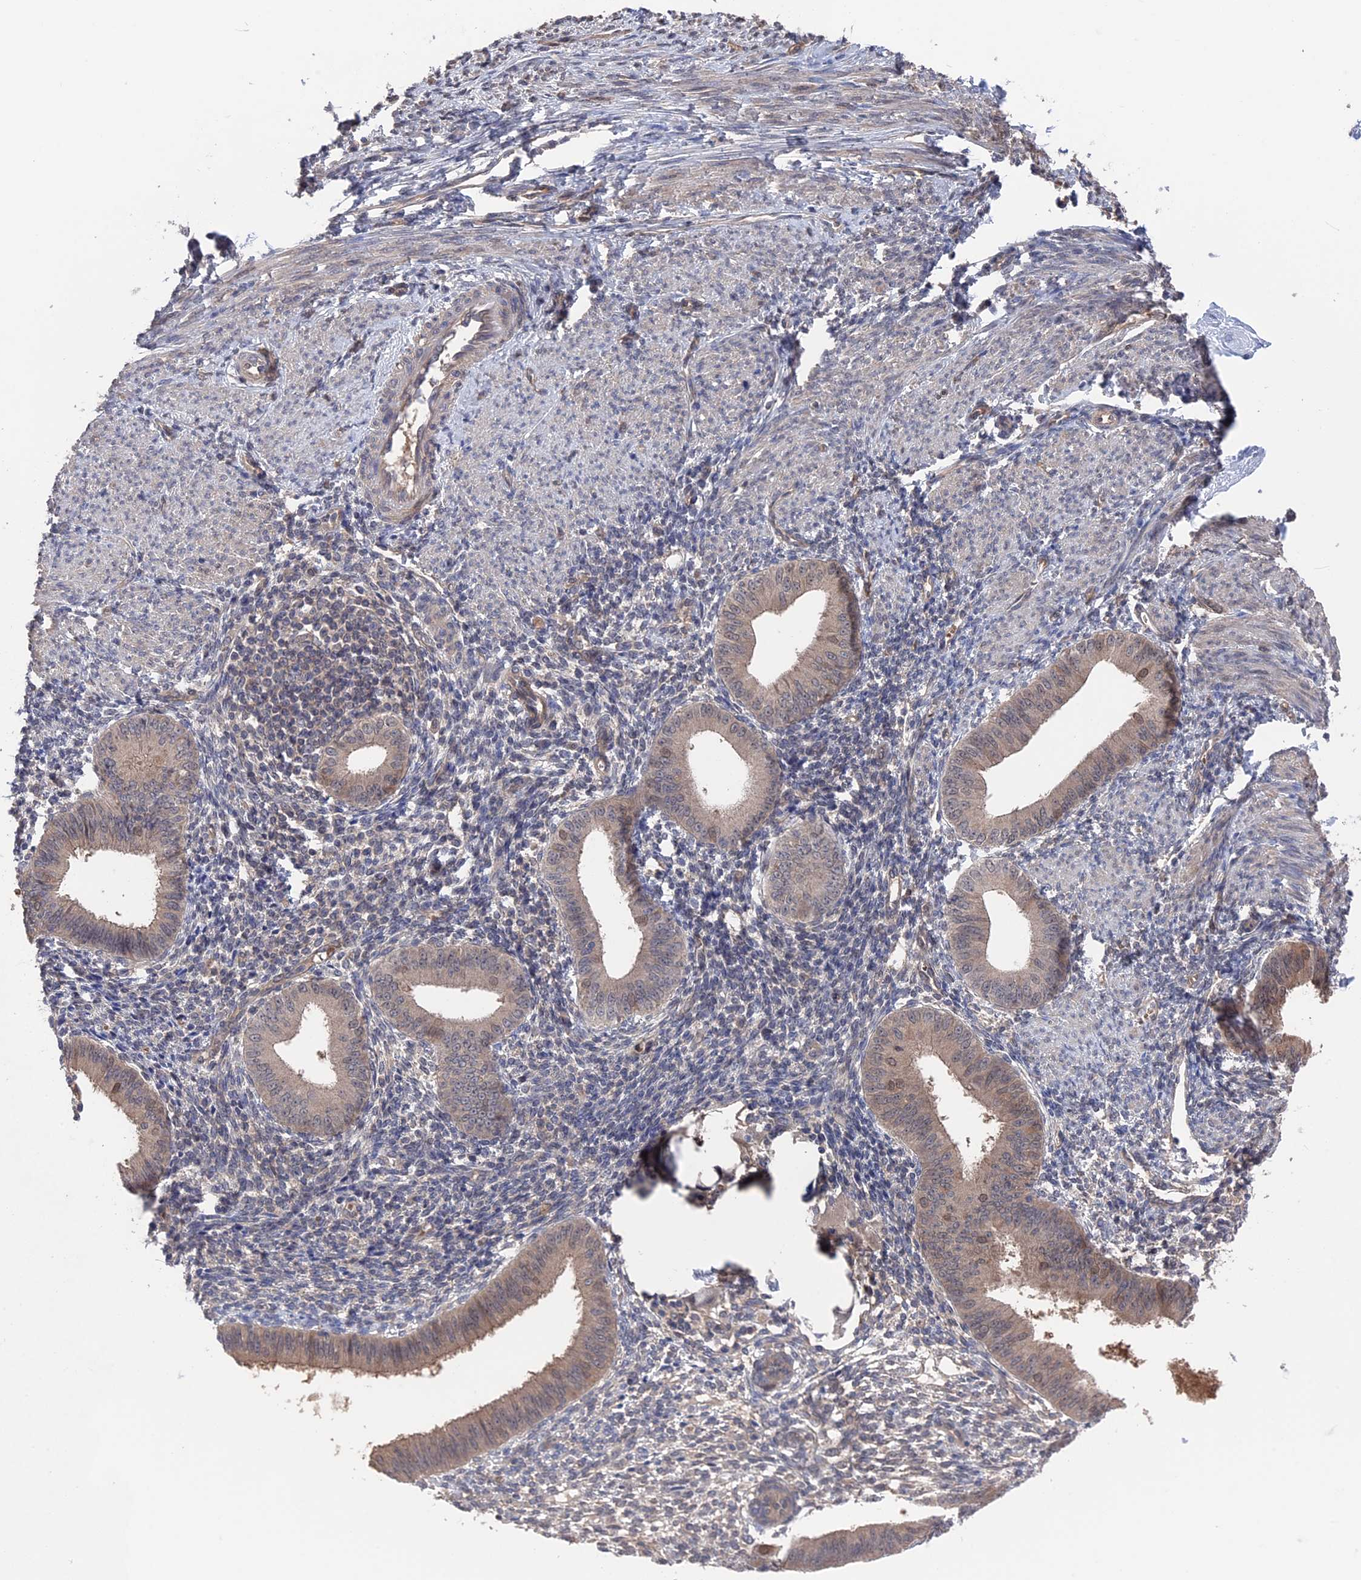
{"staining": {"intensity": "negative", "quantity": "none", "location": "none"}, "tissue": "endometrium", "cell_type": "Cells in endometrial stroma", "image_type": "normal", "snomed": [{"axis": "morphology", "description": "Normal tissue, NOS"}, {"axis": "topography", "description": "Uterus"}, {"axis": "topography", "description": "Endometrium"}], "caption": "The micrograph displays no staining of cells in endometrial stroma in normal endometrium. (IHC, brightfield microscopy, high magnification).", "gene": "NUTF2", "patient": {"sex": "female", "age": 48}}